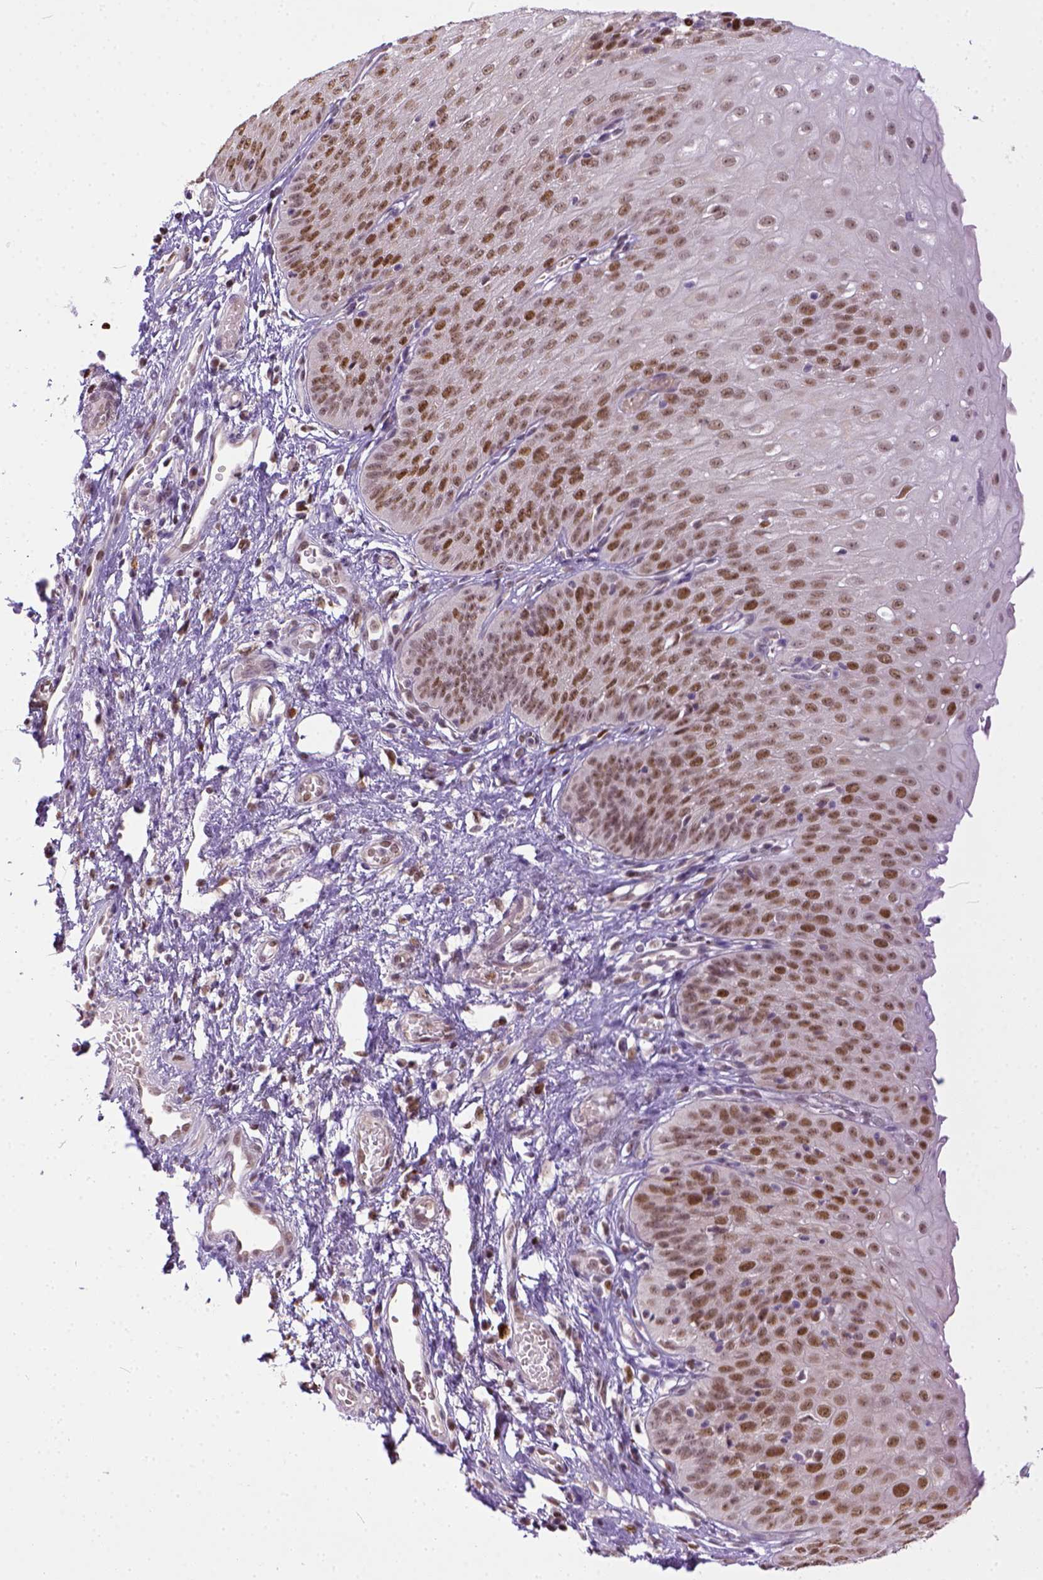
{"staining": {"intensity": "moderate", "quantity": ">75%", "location": "nuclear"}, "tissue": "esophagus", "cell_type": "Squamous epithelial cells", "image_type": "normal", "snomed": [{"axis": "morphology", "description": "Normal tissue, NOS"}, {"axis": "topography", "description": "Esophagus"}], "caption": "Immunohistochemistry (IHC) of unremarkable human esophagus demonstrates medium levels of moderate nuclear expression in approximately >75% of squamous epithelial cells.", "gene": "ERCC1", "patient": {"sex": "male", "age": 71}}